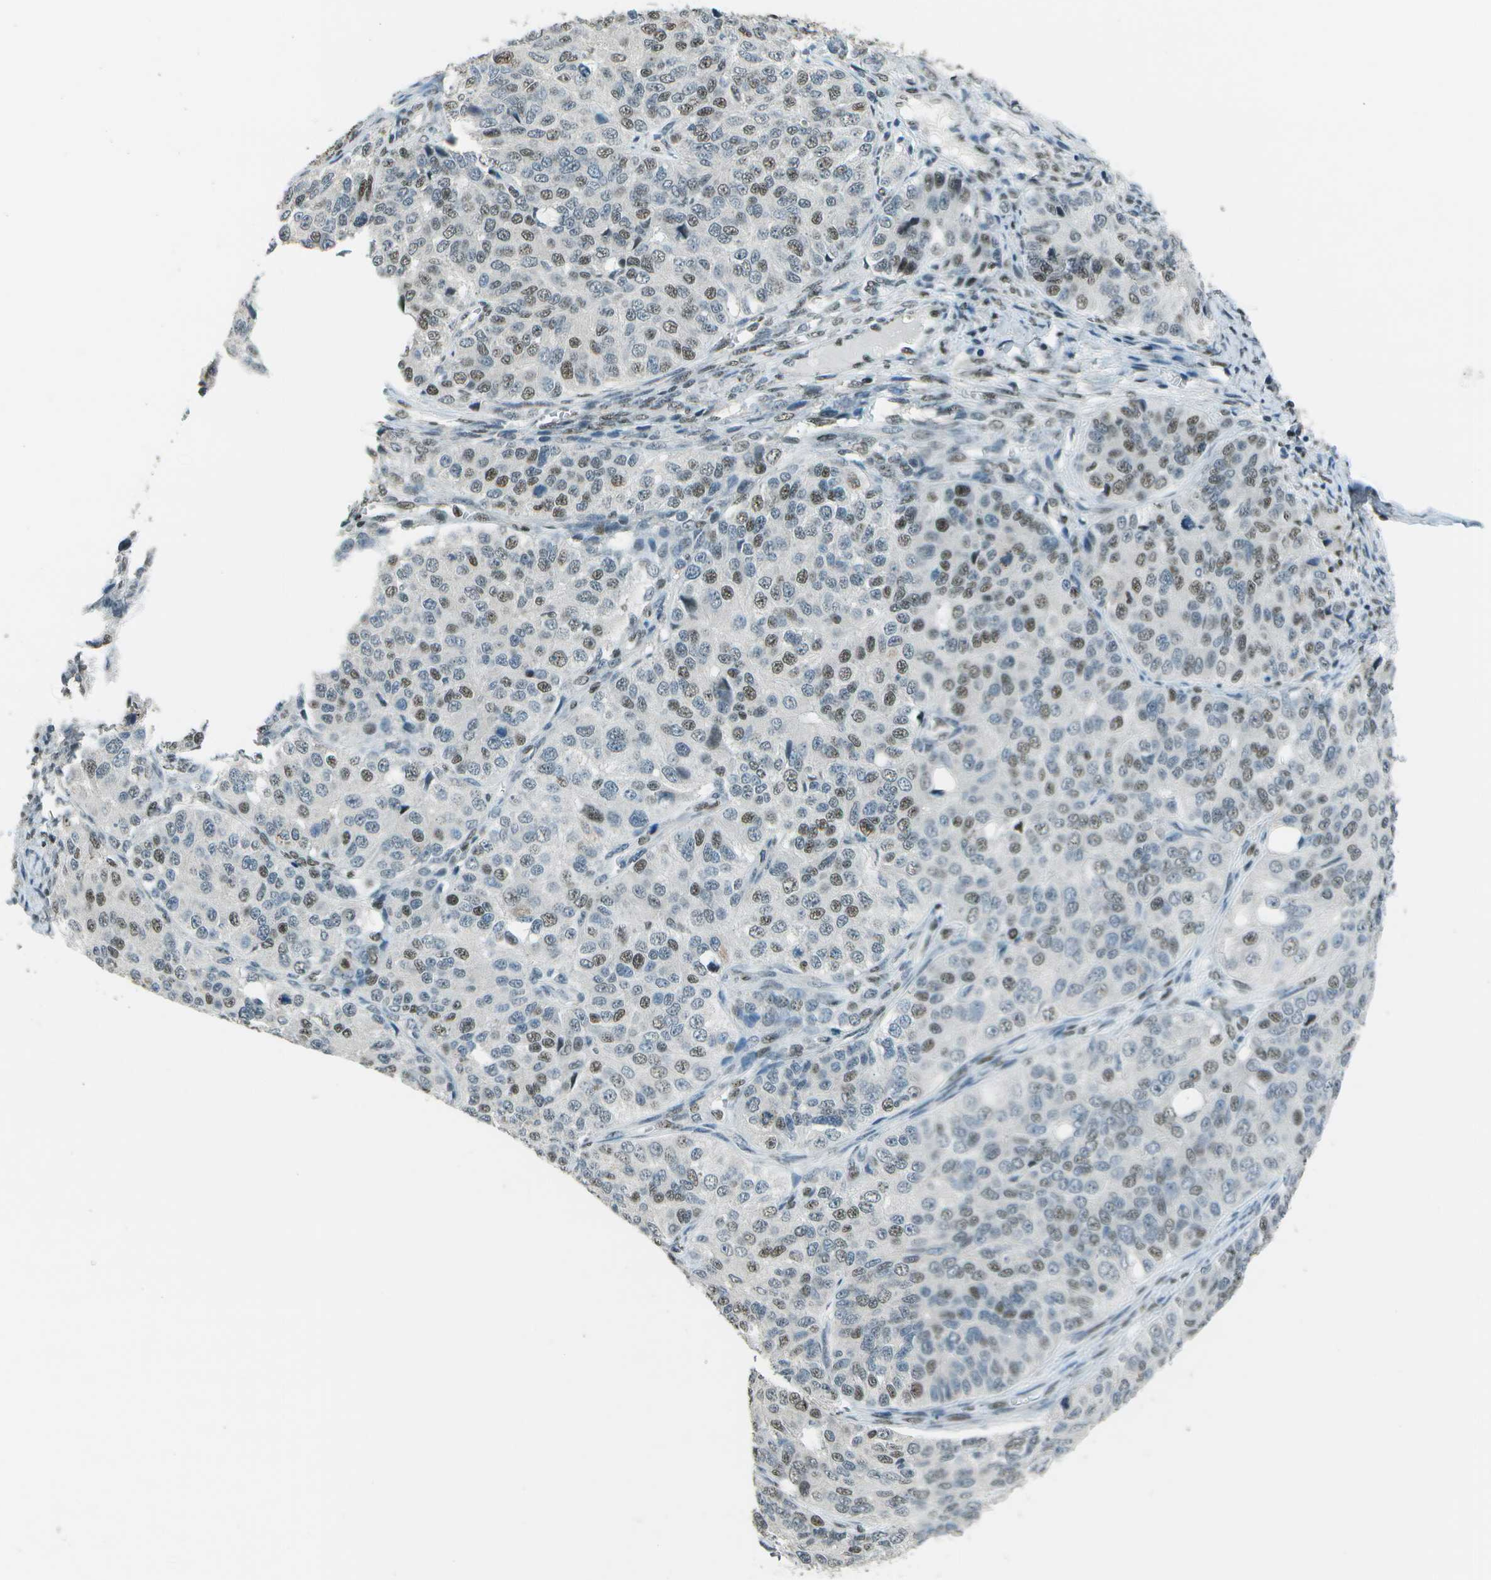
{"staining": {"intensity": "weak", "quantity": "25%-75%", "location": "nuclear"}, "tissue": "ovarian cancer", "cell_type": "Tumor cells", "image_type": "cancer", "snomed": [{"axis": "morphology", "description": "Carcinoma, endometroid"}, {"axis": "topography", "description": "Ovary"}], "caption": "Ovarian cancer tissue displays weak nuclear positivity in about 25%-75% of tumor cells, visualized by immunohistochemistry. Nuclei are stained in blue.", "gene": "DEPDC1", "patient": {"sex": "female", "age": 51}}